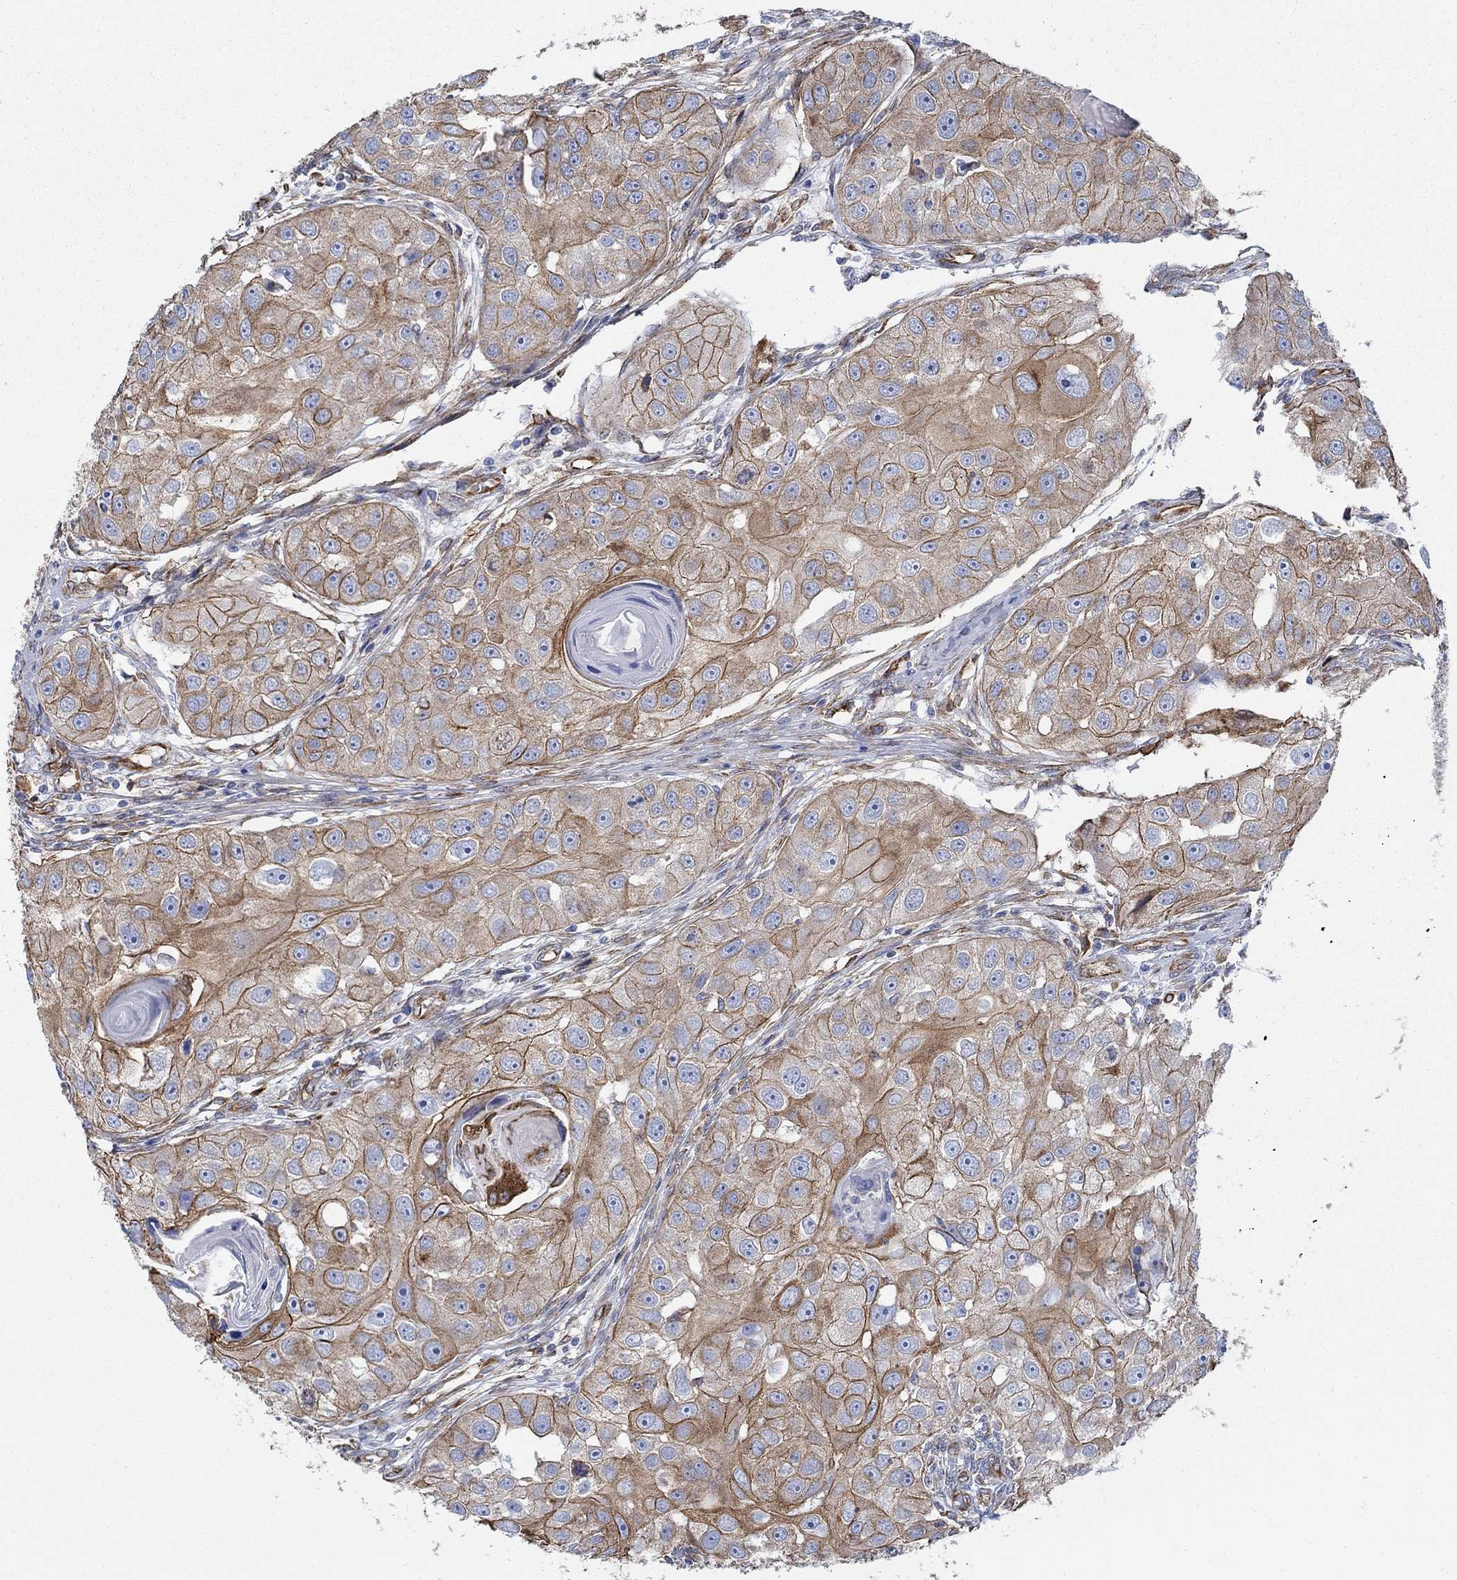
{"staining": {"intensity": "strong", "quantity": "25%-75%", "location": "cytoplasmic/membranous"}, "tissue": "head and neck cancer", "cell_type": "Tumor cells", "image_type": "cancer", "snomed": [{"axis": "morphology", "description": "Normal tissue, NOS"}, {"axis": "morphology", "description": "Squamous cell carcinoma, NOS"}, {"axis": "topography", "description": "Skeletal muscle"}, {"axis": "topography", "description": "Head-Neck"}], "caption": "Protein staining reveals strong cytoplasmic/membranous staining in approximately 25%-75% of tumor cells in head and neck cancer (squamous cell carcinoma).", "gene": "STC2", "patient": {"sex": "male", "age": 51}}